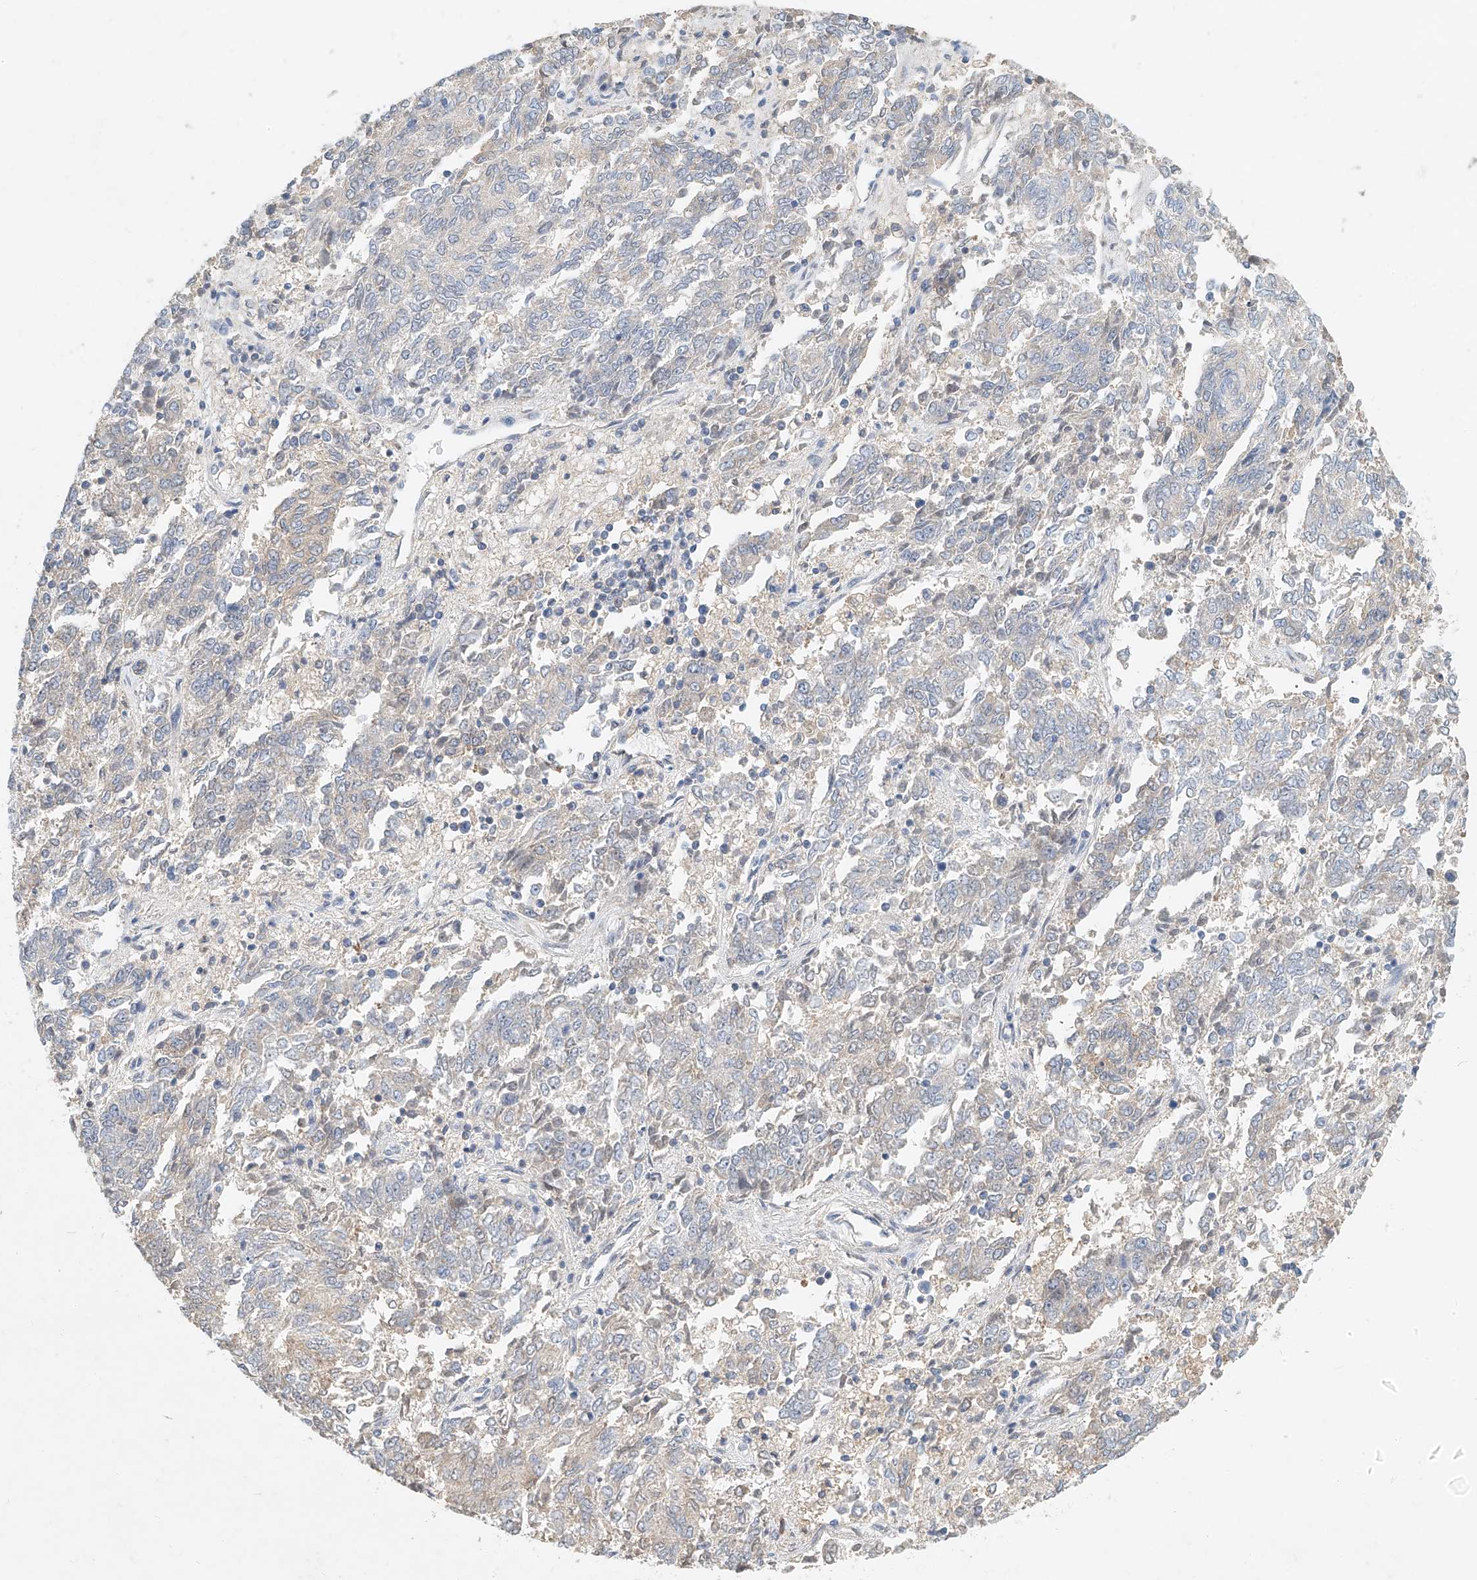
{"staining": {"intensity": "negative", "quantity": "none", "location": "none"}, "tissue": "endometrial cancer", "cell_type": "Tumor cells", "image_type": "cancer", "snomed": [{"axis": "morphology", "description": "Adenocarcinoma, NOS"}, {"axis": "topography", "description": "Endometrium"}], "caption": "High power microscopy micrograph of an immunohistochemistry histopathology image of endometrial cancer (adenocarcinoma), revealing no significant staining in tumor cells.", "gene": "CARMIL1", "patient": {"sex": "female", "age": 80}}